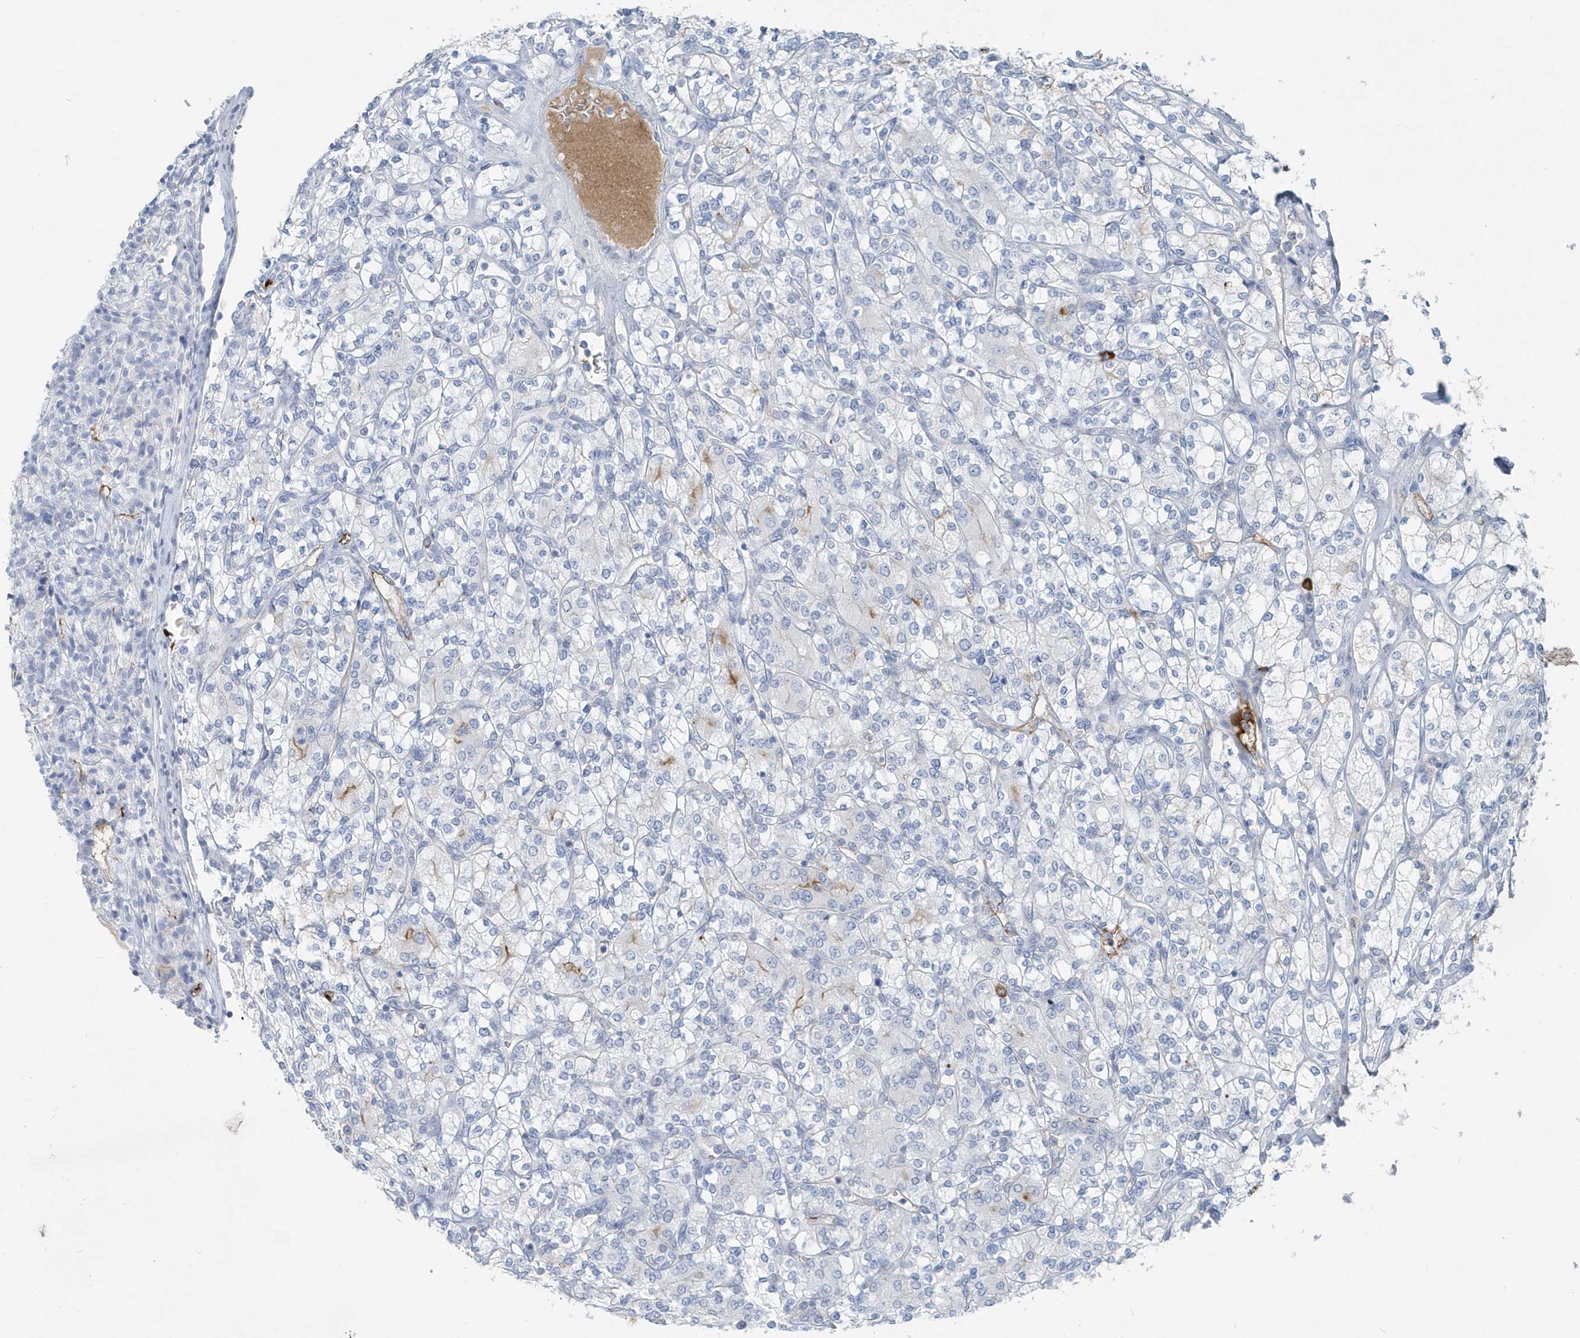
{"staining": {"intensity": "moderate", "quantity": "<25%", "location": "cytoplasmic/membranous"}, "tissue": "renal cancer", "cell_type": "Tumor cells", "image_type": "cancer", "snomed": [{"axis": "morphology", "description": "Adenocarcinoma, NOS"}, {"axis": "topography", "description": "Kidney"}], "caption": "This is an image of IHC staining of renal cancer (adenocarcinoma), which shows moderate staining in the cytoplasmic/membranous of tumor cells.", "gene": "JCHAIN", "patient": {"sex": "male", "age": 77}}